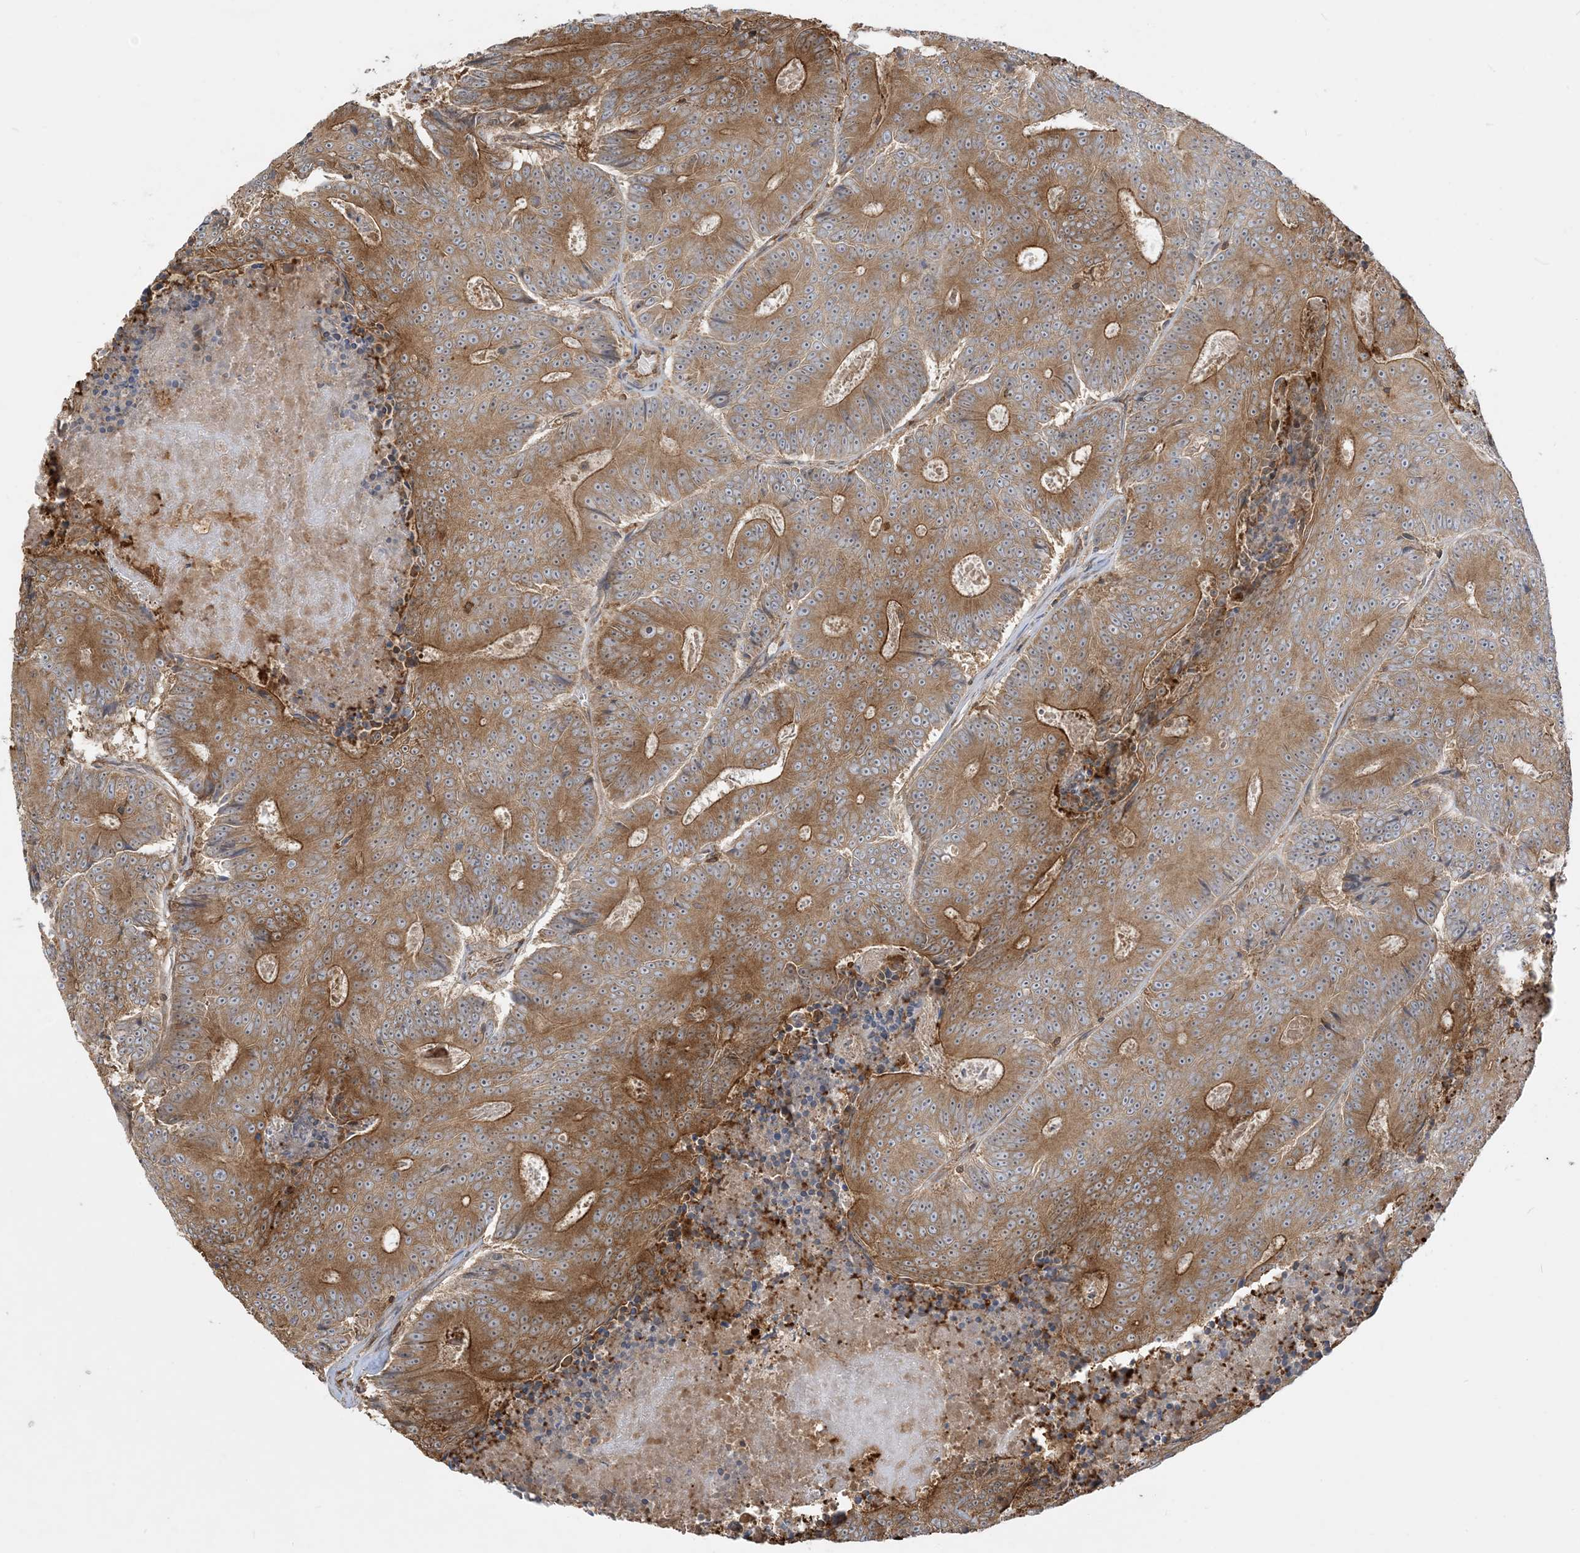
{"staining": {"intensity": "moderate", "quantity": ">75%", "location": "cytoplasmic/membranous"}, "tissue": "colorectal cancer", "cell_type": "Tumor cells", "image_type": "cancer", "snomed": [{"axis": "morphology", "description": "Adenocarcinoma, NOS"}, {"axis": "topography", "description": "Colon"}], "caption": "Colorectal adenocarcinoma was stained to show a protein in brown. There is medium levels of moderate cytoplasmic/membranous expression in about >75% of tumor cells.", "gene": "SRP72", "patient": {"sex": "male", "age": 83}}